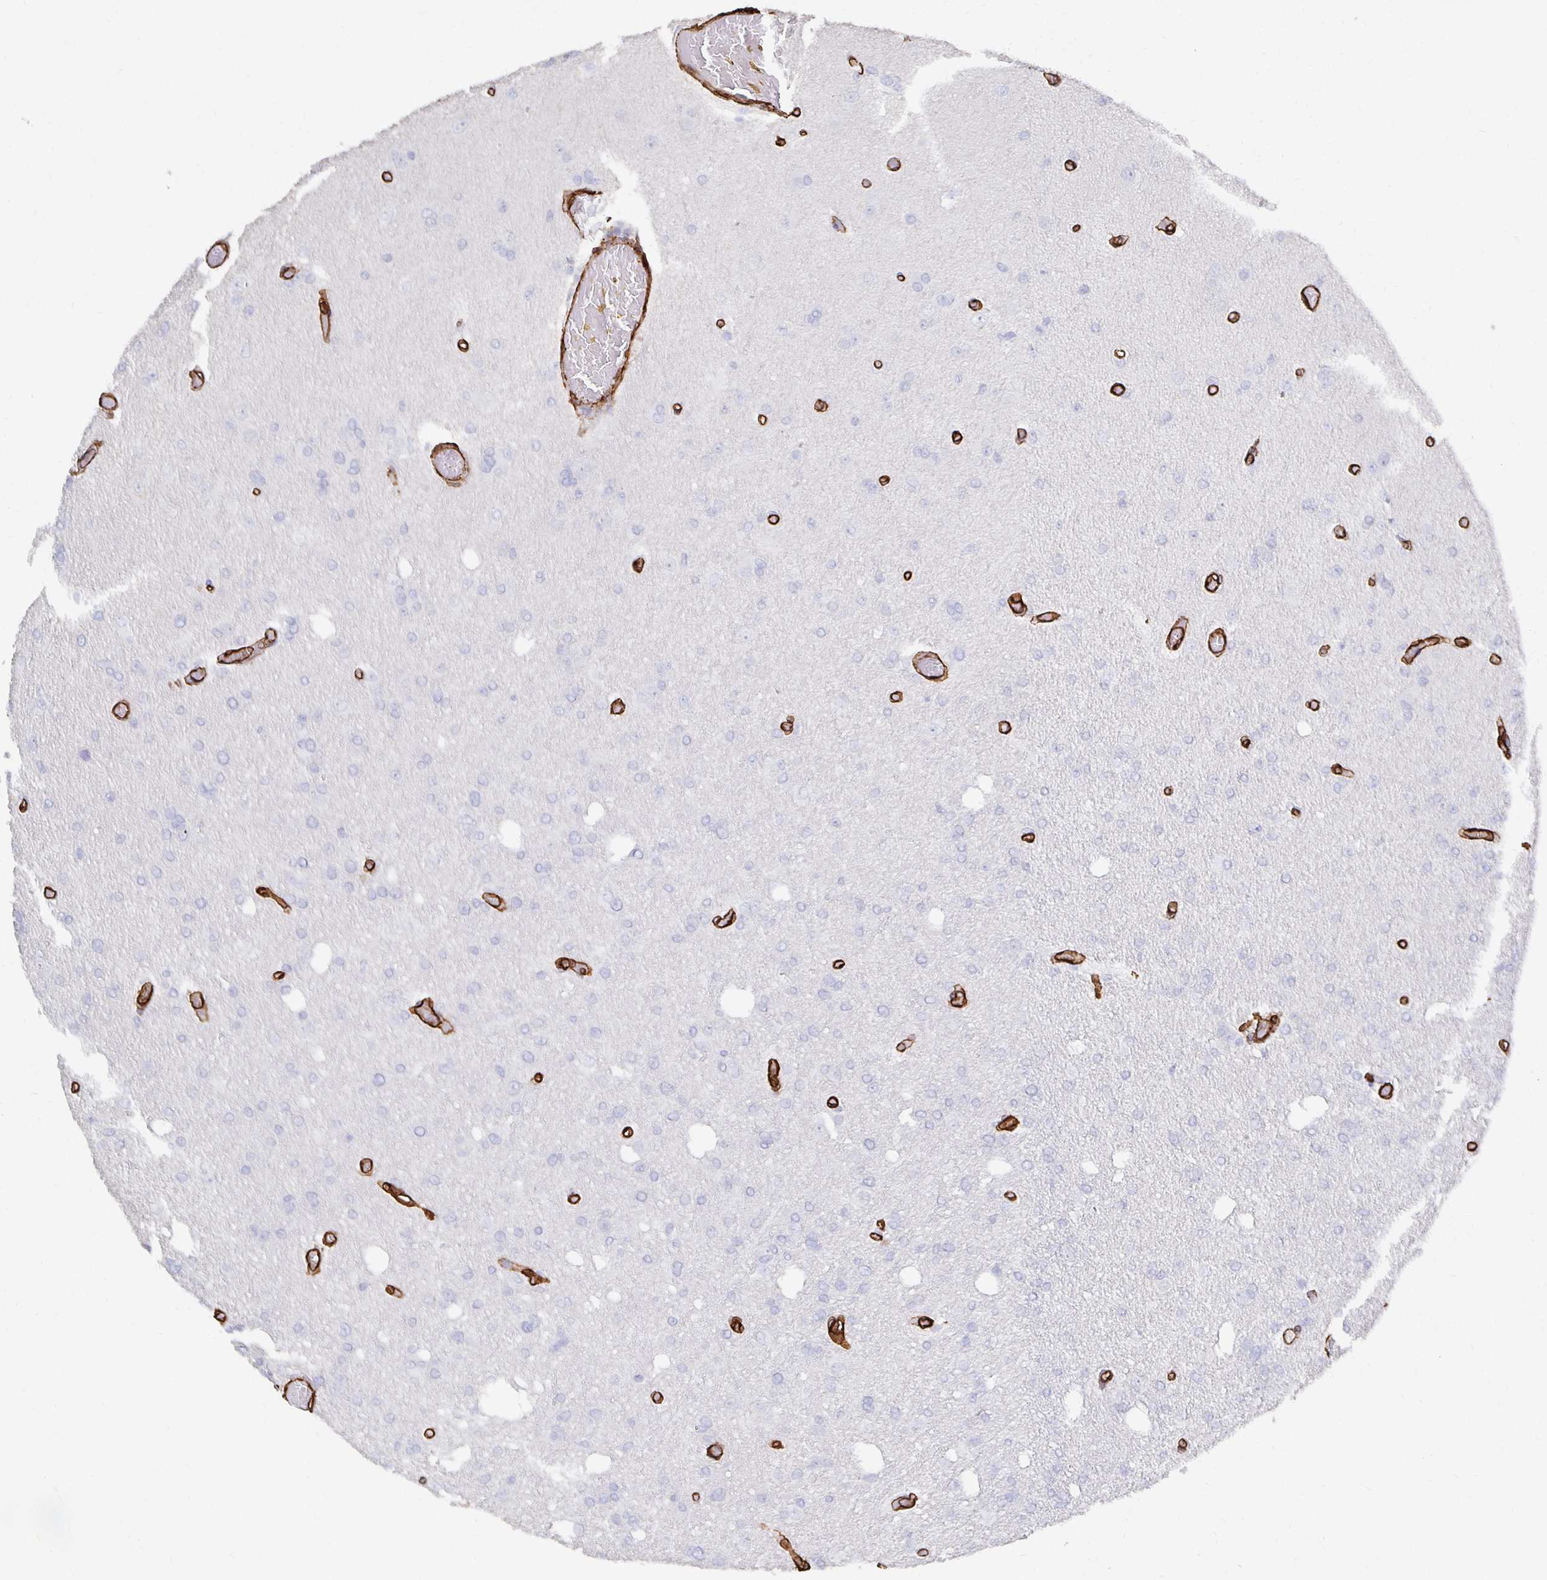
{"staining": {"intensity": "negative", "quantity": "none", "location": "none"}, "tissue": "glioma", "cell_type": "Tumor cells", "image_type": "cancer", "snomed": [{"axis": "morphology", "description": "Glioma, malignant, Low grade"}, {"axis": "topography", "description": "Brain"}], "caption": "An immunohistochemistry photomicrograph of low-grade glioma (malignant) is shown. There is no staining in tumor cells of low-grade glioma (malignant). Nuclei are stained in blue.", "gene": "VIPR2", "patient": {"sex": "male", "age": 26}}